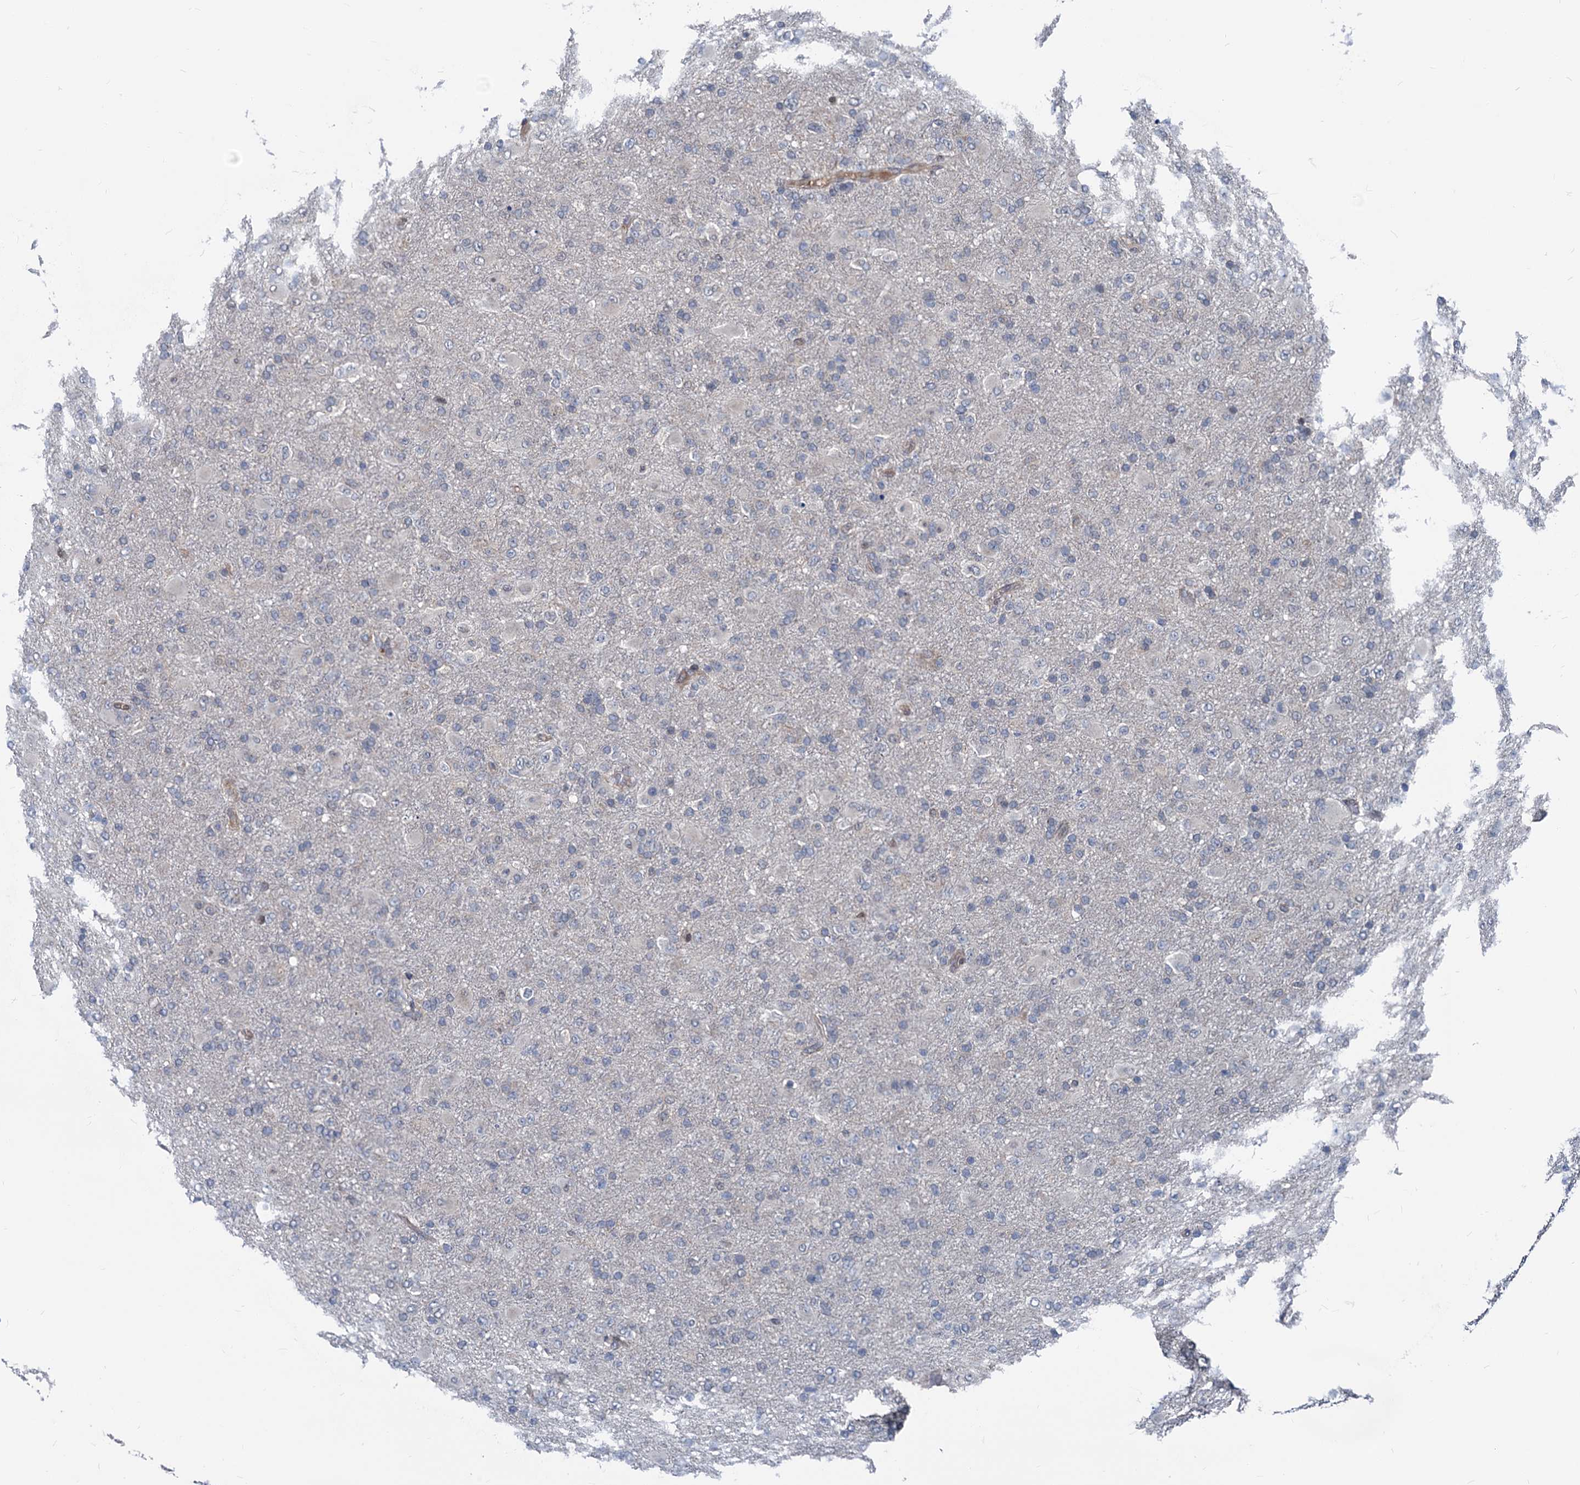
{"staining": {"intensity": "negative", "quantity": "none", "location": "none"}, "tissue": "glioma", "cell_type": "Tumor cells", "image_type": "cancer", "snomed": [{"axis": "morphology", "description": "Glioma, malignant, Low grade"}, {"axis": "topography", "description": "Brain"}], "caption": "The immunohistochemistry micrograph has no significant expression in tumor cells of glioma tissue.", "gene": "GLO1", "patient": {"sex": "male", "age": 65}}